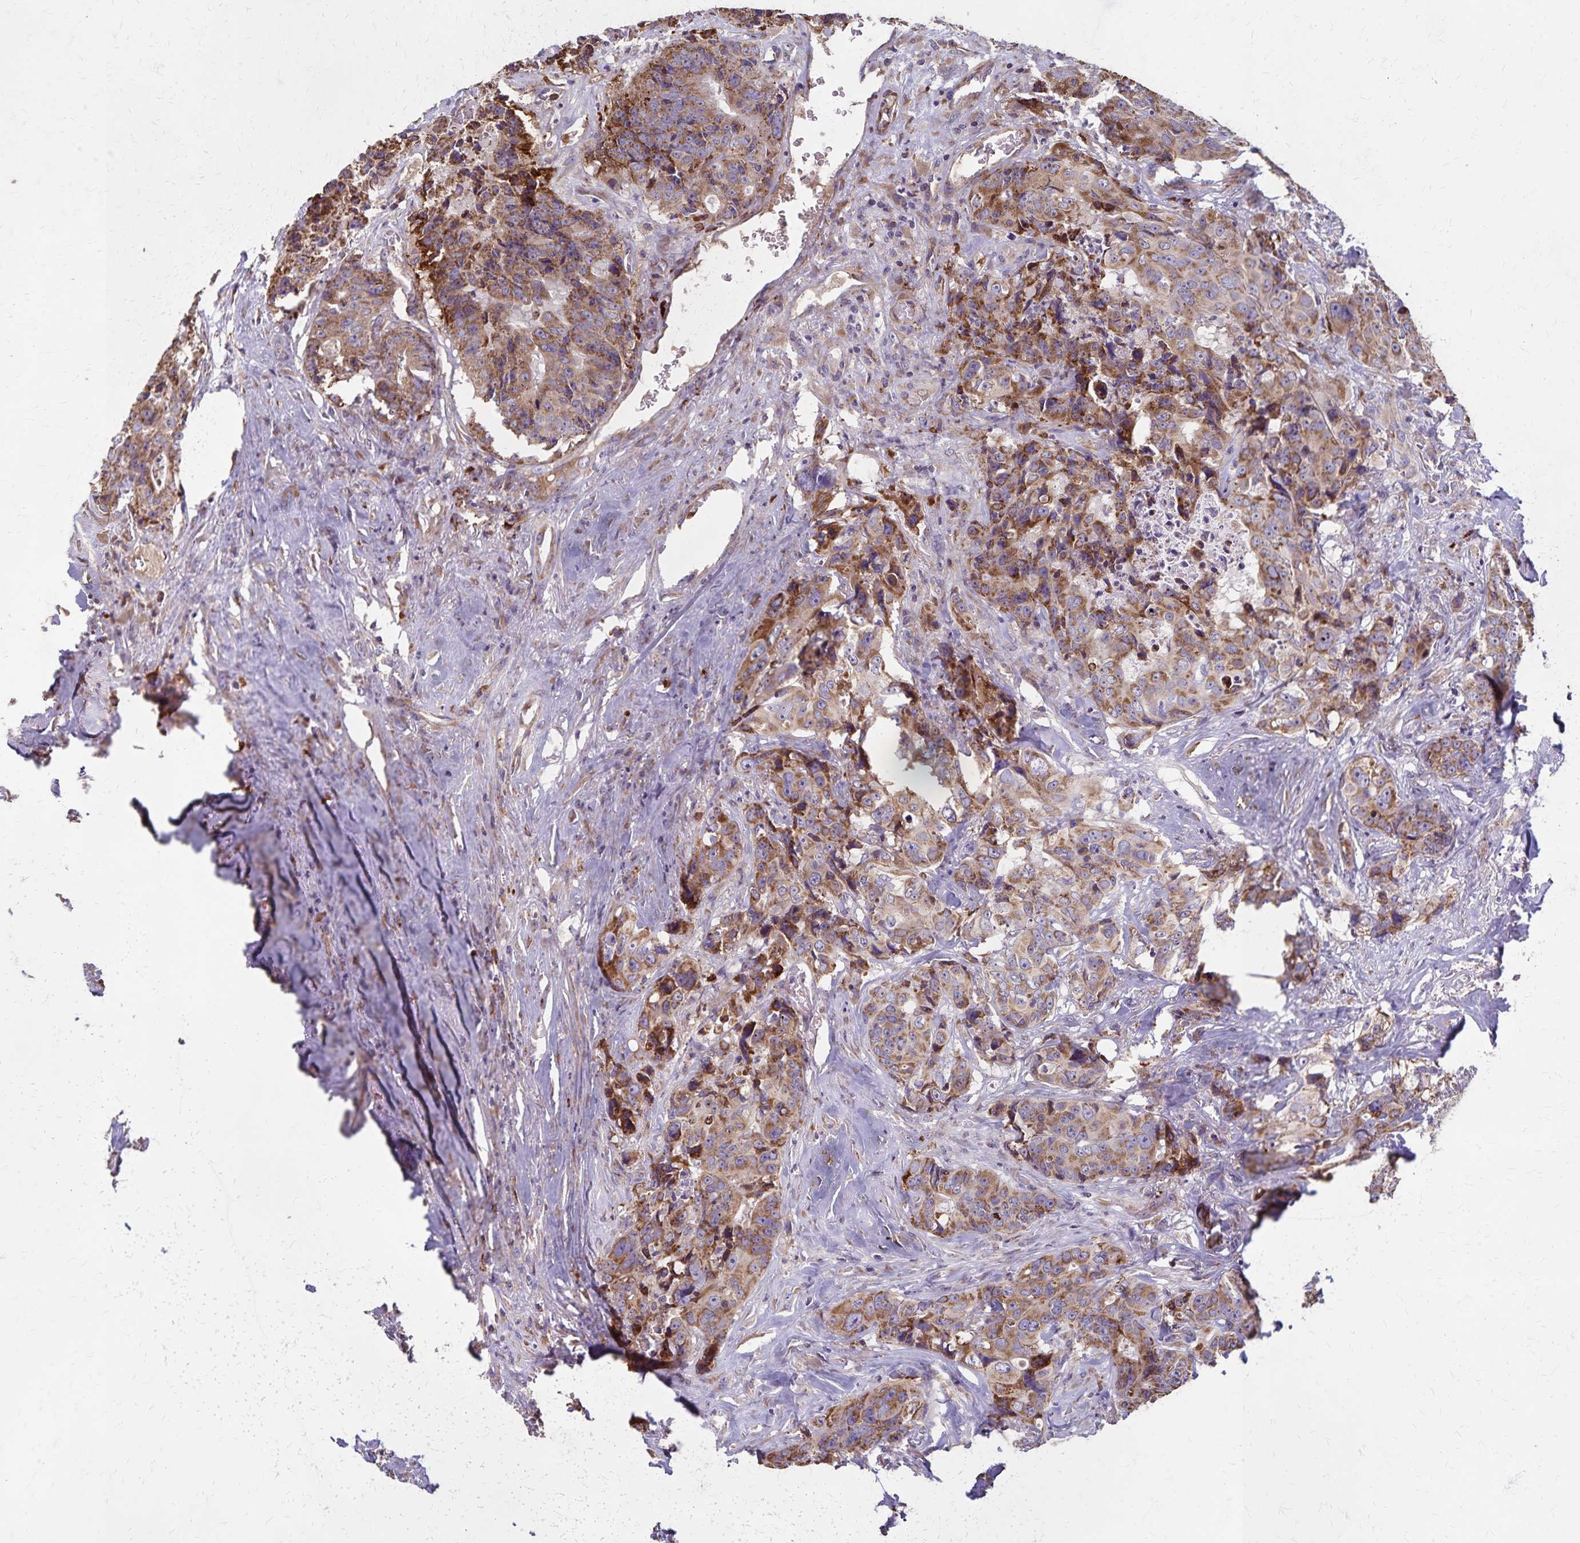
{"staining": {"intensity": "moderate", "quantity": ">75%", "location": "cytoplasmic/membranous"}, "tissue": "colorectal cancer", "cell_type": "Tumor cells", "image_type": "cancer", "snomed": [{"axis": "morphology", "description": "Adenocarcinoma, NOS"}, {"axis": "topography", "description": "Rectum"}], "caption": "A medium amount of moderate cytoplasmic/membranous positivity is present in about >75% of tumor cells in colorectal adenocarcinoma tissue.", "gene": "RNF10", "patient": {"sex": "female", "age": 62}}